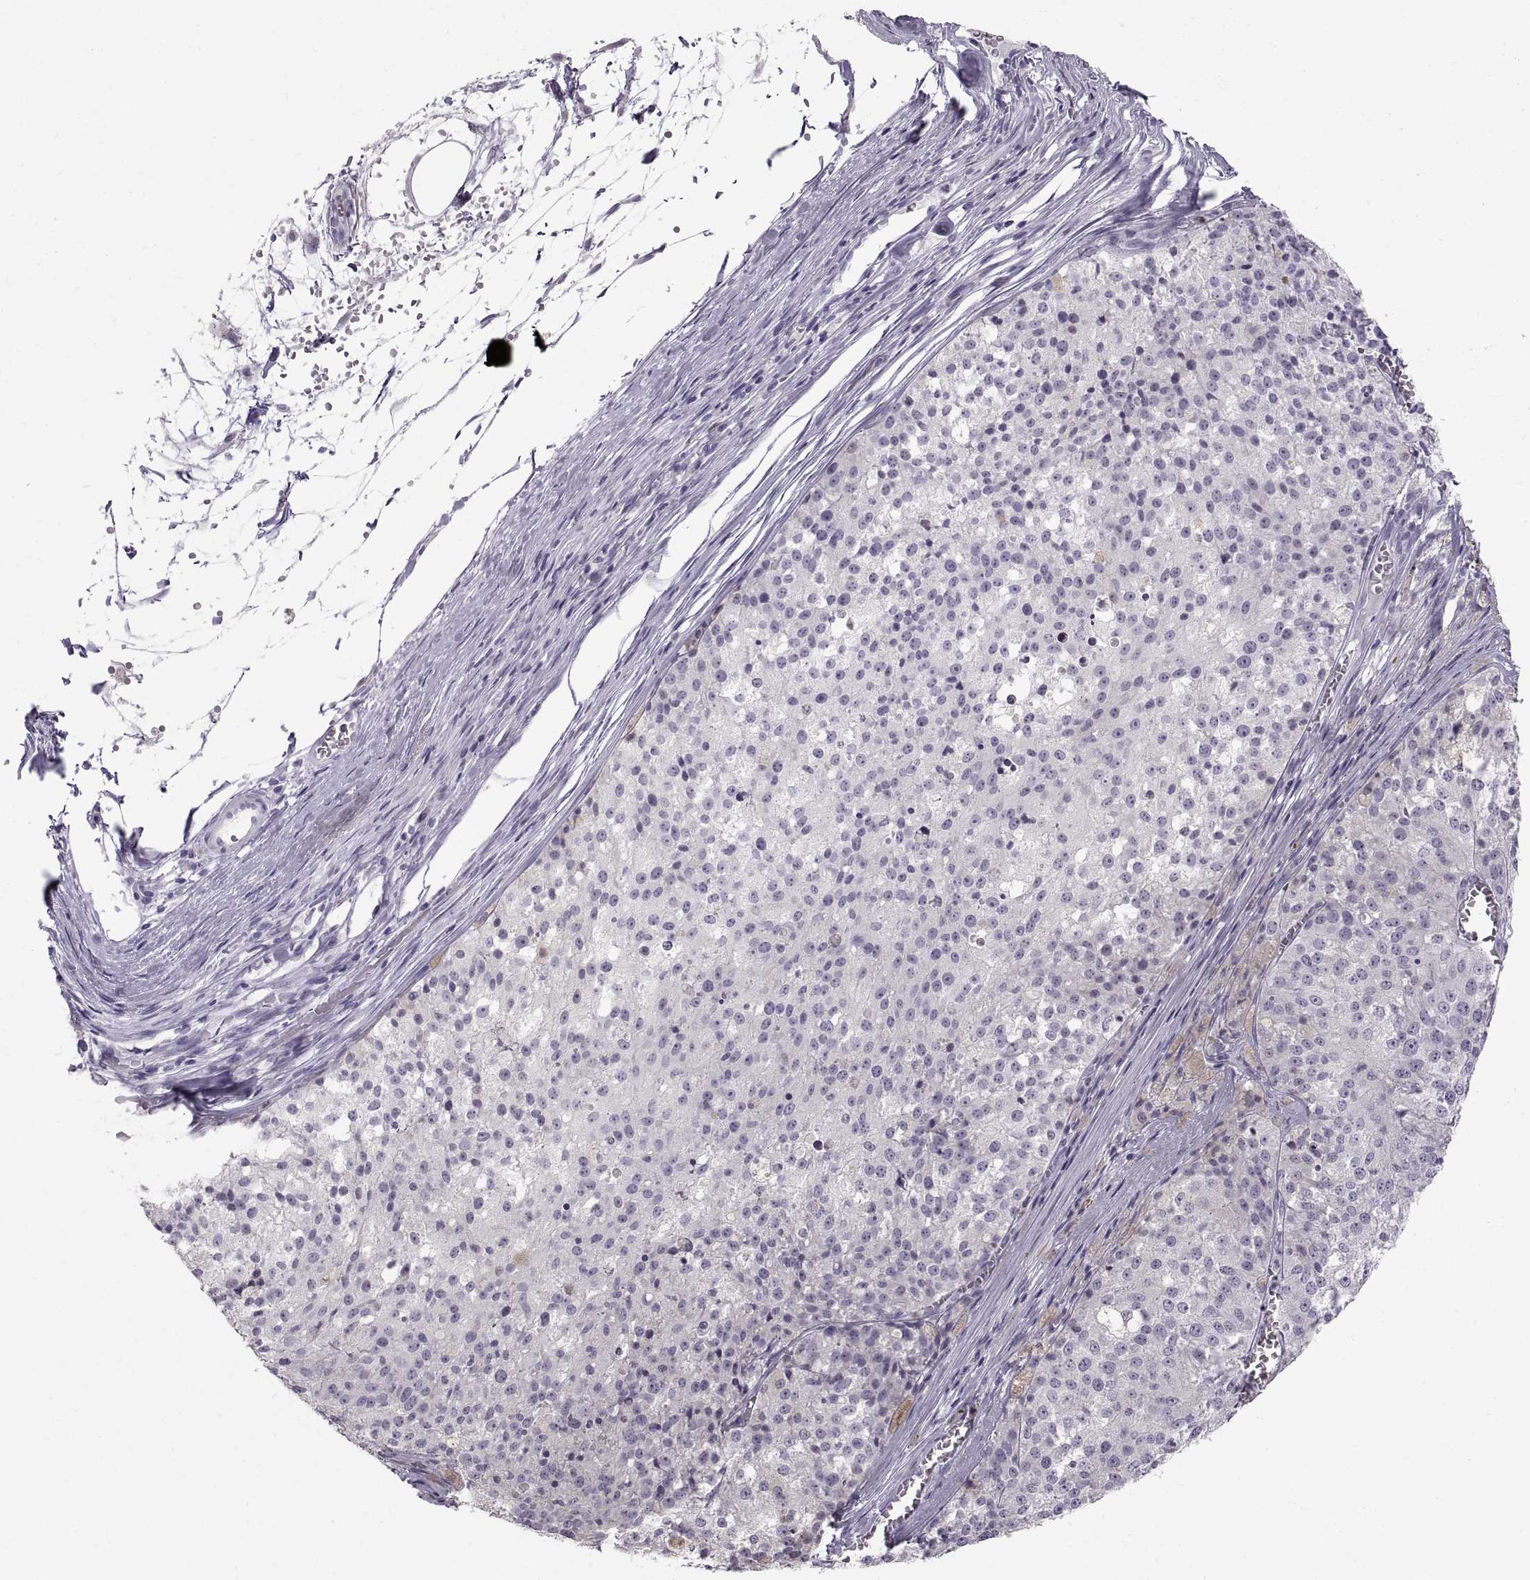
{"staining": {"intensity": "negative", "quantity": "none", "location": "none"}, "tissue": "melanoma", "cell_type": "Tumor cells", "image_type": "cancer", "snomed": [{"axis": "morphology", "description": "Malignant melanoma, Metastatic site"}, {"axis": "topography", "description": "Lymph node"}], "caption": "Immunohistochemical staining of malignant melanoma (metastatic site) shows no significant positivity in tumor cells. The staining is performed using DAB brown chromogen with nuclei counter-stained in using hematoxylin.", "gene": "SPACDR", "patient": {"sex": "female", "age": 64}}